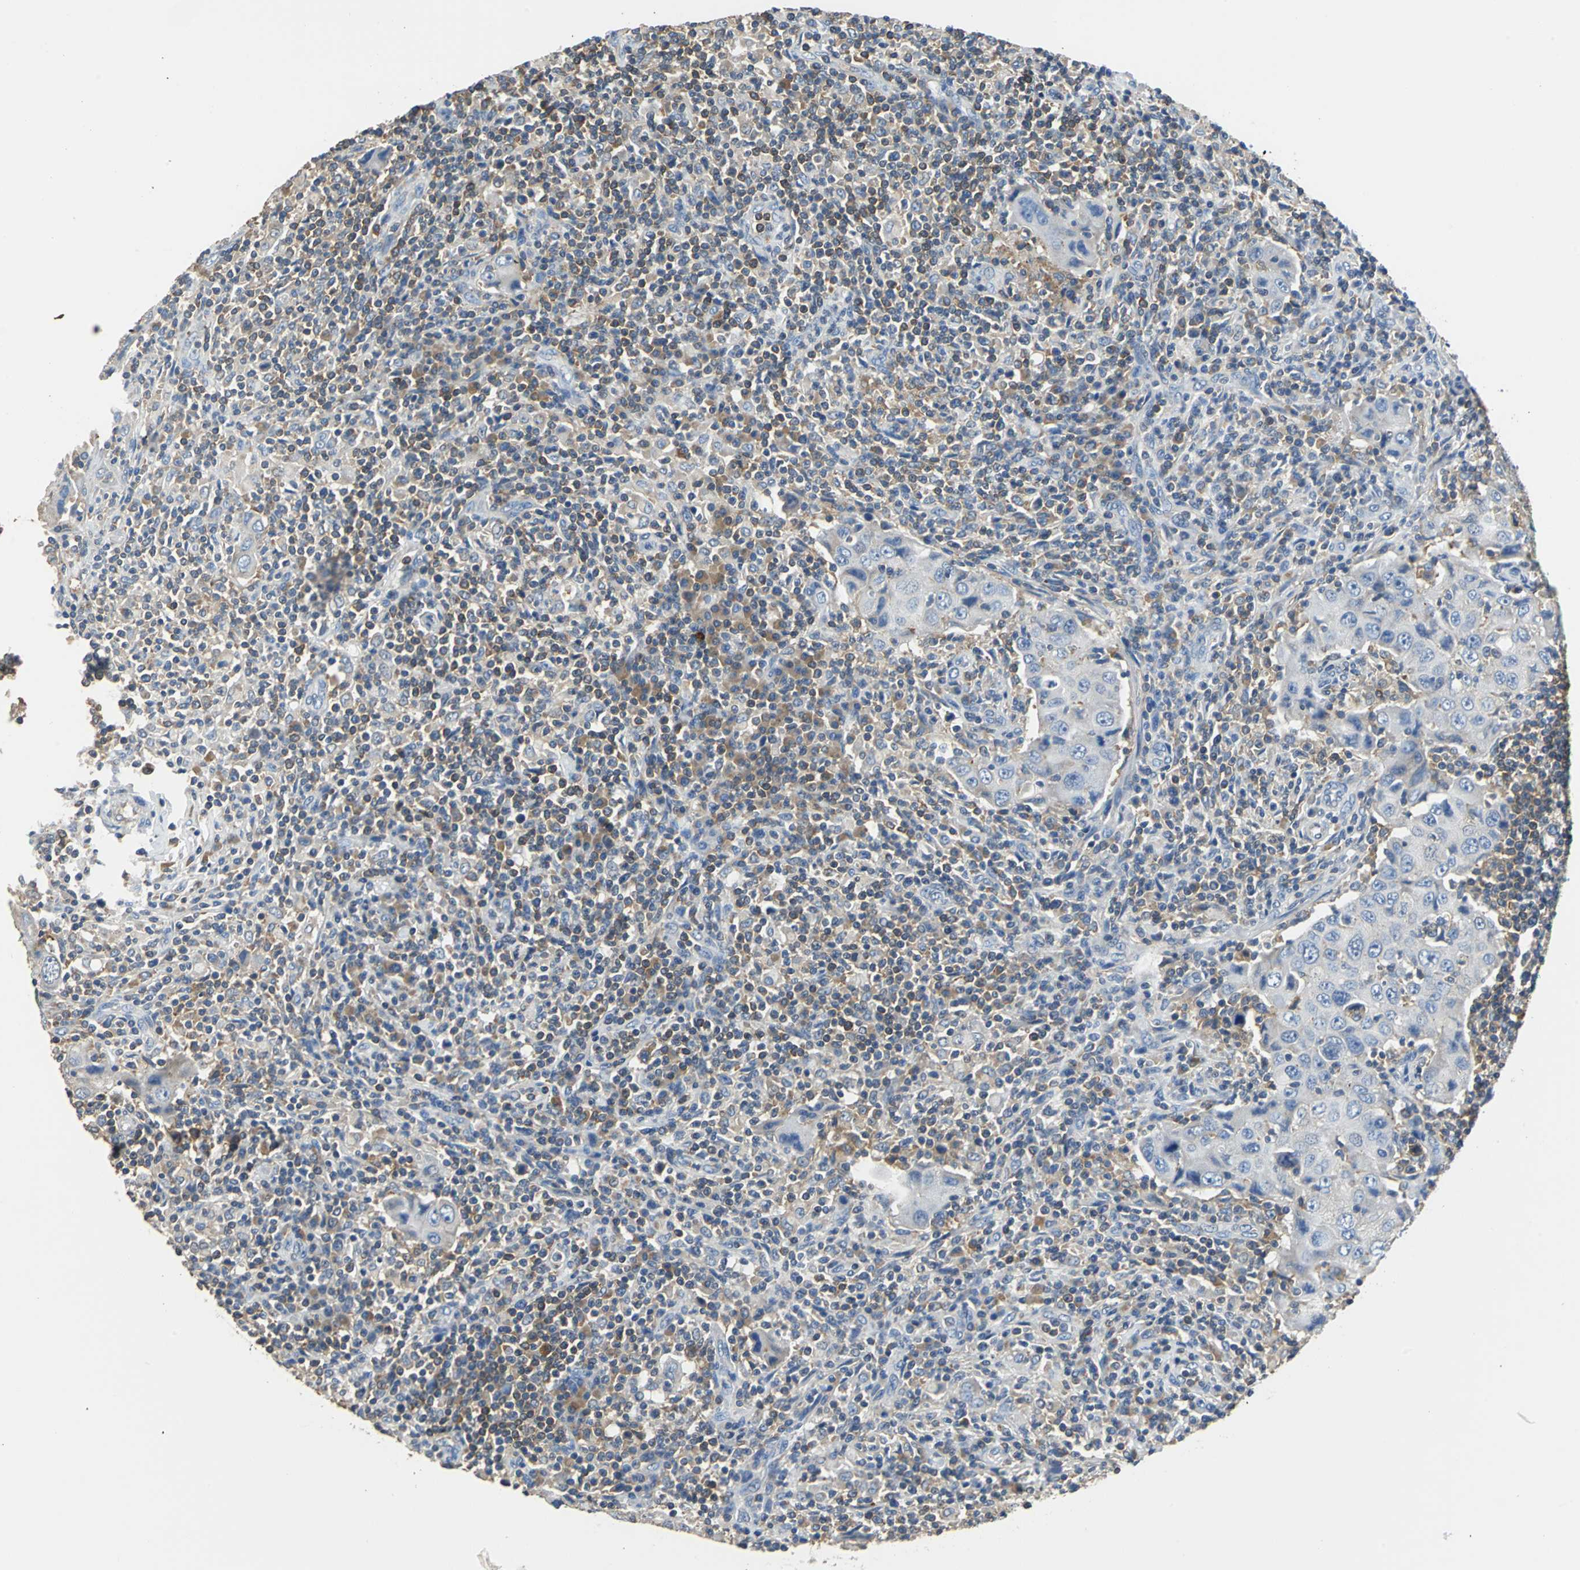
{"staining": {"intensity": "weak", "quantity": "25%-75%", "location": "cytoplasmic/membranous"}, "tissue": "lymph node", "cell_type": "Germinal center cells", "image_type": "normal", "snomed": [{"axis": "morphology", "description": "Normal tissue, NOS"}, {"axis": "morphology", "description": "Squamous cell carcinoma, metastatic, NOS"}, {"axis": "topography", "description": "Lymph node"}], "caption": "A low amount of weak cytoplasmic/membranous positivity is seen in about 25%-75% of germinal center cells in benign lymph node. The protein is shown in brown color, while the nuclei are stained blue.", "gene": "PRKCA", "patient": {"sex": "female", "age": 53}}